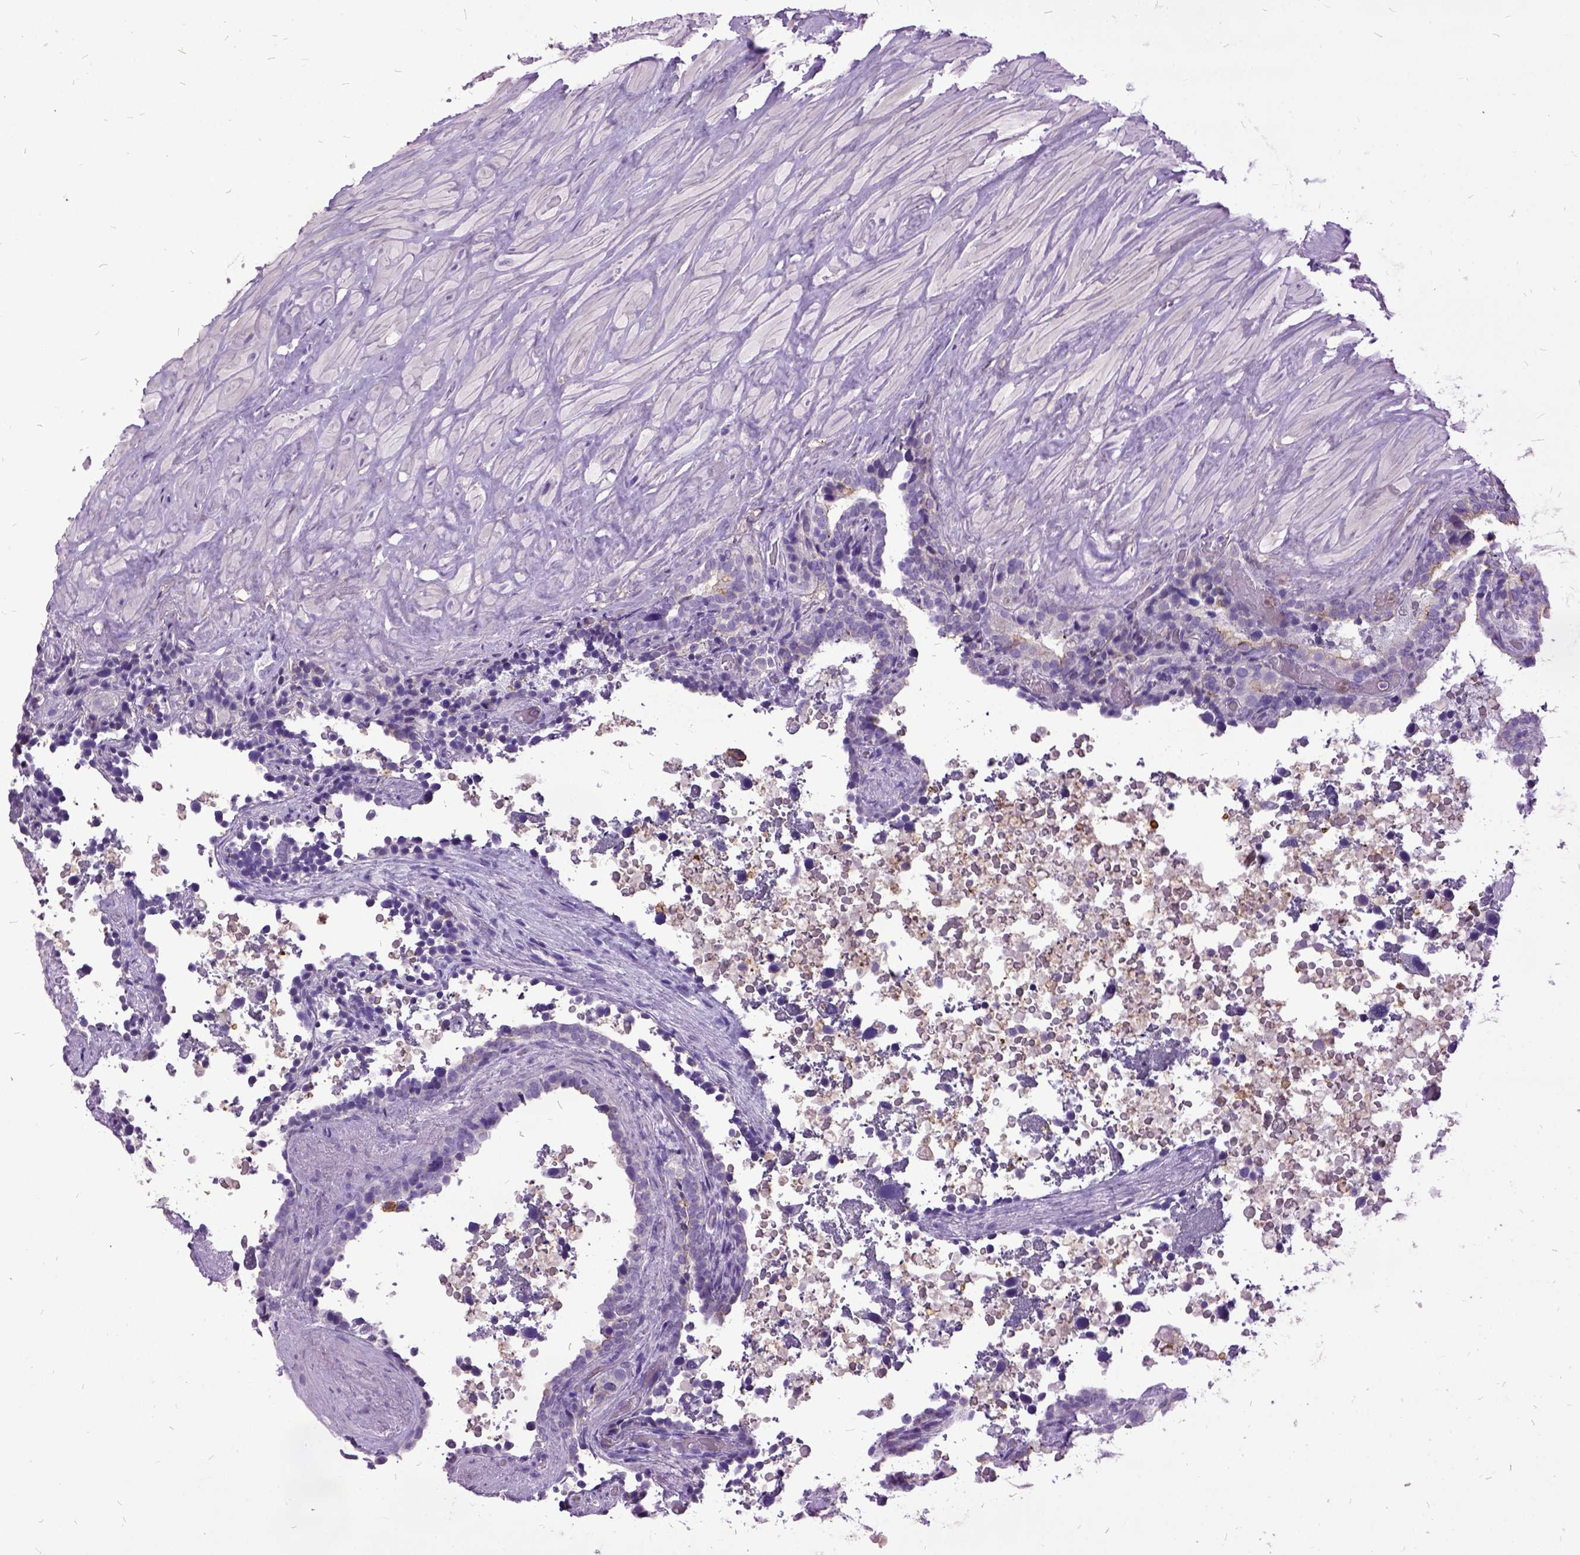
{"staining": {"intensity": "strong", "quantity": "<25%", "location": "cytoplasmic/membranous"}, "tissue": "seminal vesicle", "cell_type": "Glandular cells", "image_type": "normal", "snomed": [{"axis": "morphology", "description": "Normal tissue, NOS"}, {"axis": "topography", "description": "Seminal veicle"}], "caption": "DAB immunohistochemical staining of unremarkable seminal vesicle exhibits strong cytoplasmic/membranous protein positivity in approximately <25% of glandular cells.", "gene": "MME", "patient": {"sex": "male", "age": 60}}